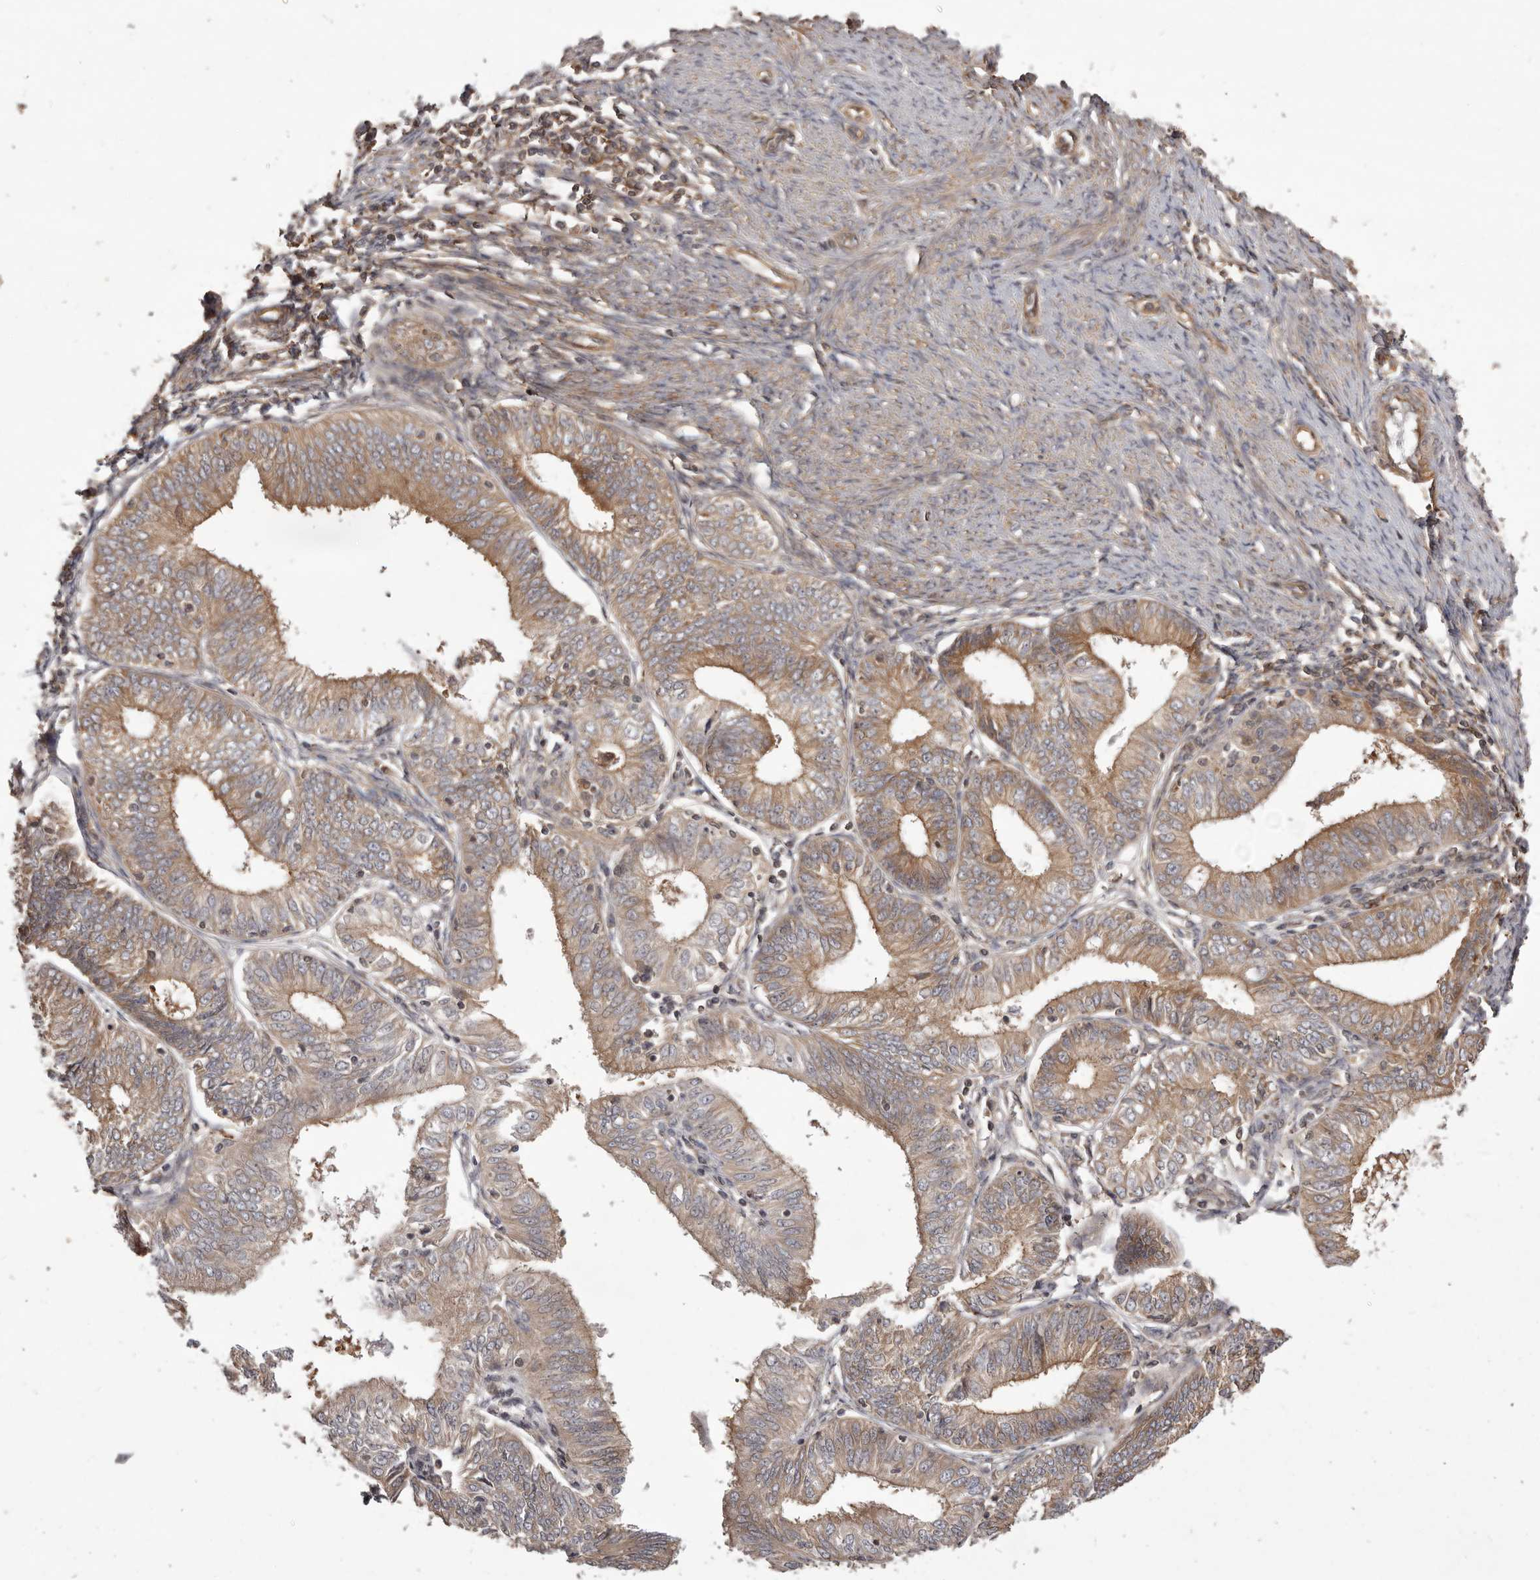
{"staining": {"intensity": "moderate", "quantity": ">75%", "location": "cytoplasmic/membranous"}, "tissue": "endometrial cancer", "cell_type": "Tumor cells", "image_type": "cancer", "snomed": [{"axis": "morphology", "description": "Adenocarcinoma, NOS"}, {"axis": "topography", "description": "Endometrium"}], "caption": "Endometrial cancer stained with immunohistochemistry (IHC) shows moderate cytoplasmic/membranous expression in approximately >75% of tumor cells.", "gene": "NFKBIA", "patient": {"sex": "female", "age": 51}}